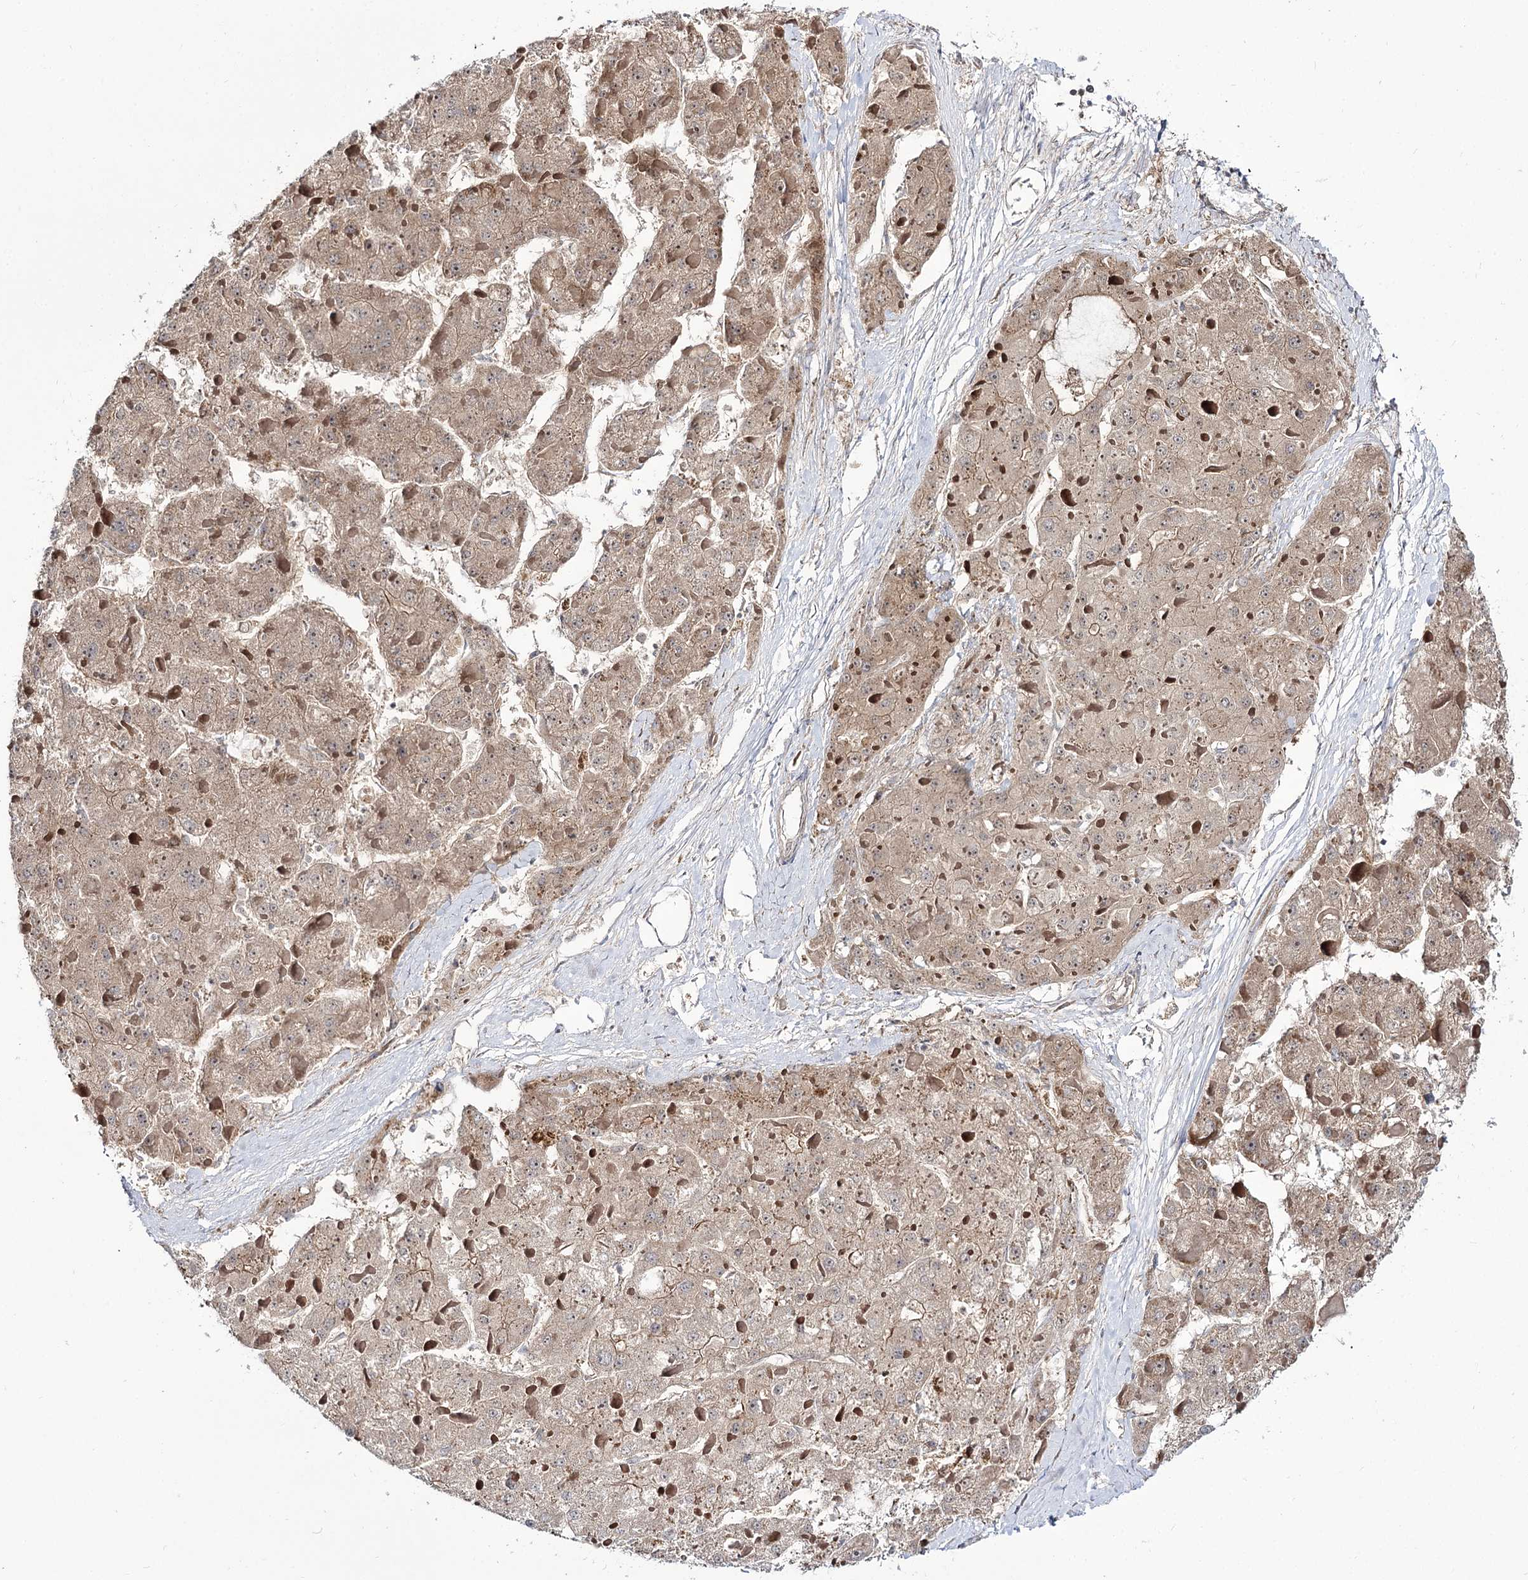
{"staining": {"intensity": "moderate", "quantity": ">75%", "location": "cytoplasmic/membranous"}, "tissue": "liver cancer", "cell_type": "Tumor cells", "image_type": "cancer", "snomed": [{"axis": "morphology", "description": "Carcinoma, Hepatocellular, NOS"}, {"axis": "topography", "description": "Liver"}], "caption": "Liver cancer (hepatocellular carcinoma) was stained to show a protein in brown. There is medium levels of moderate cytoplasmic/membranous expression in approximately >75% of tumor cells. Immunohistochemistry (ihc) stains the protein in brown and the nuclei are stained blue.", "gene": "C11orf80", "patient": {"sex": "female", "age": 73}}